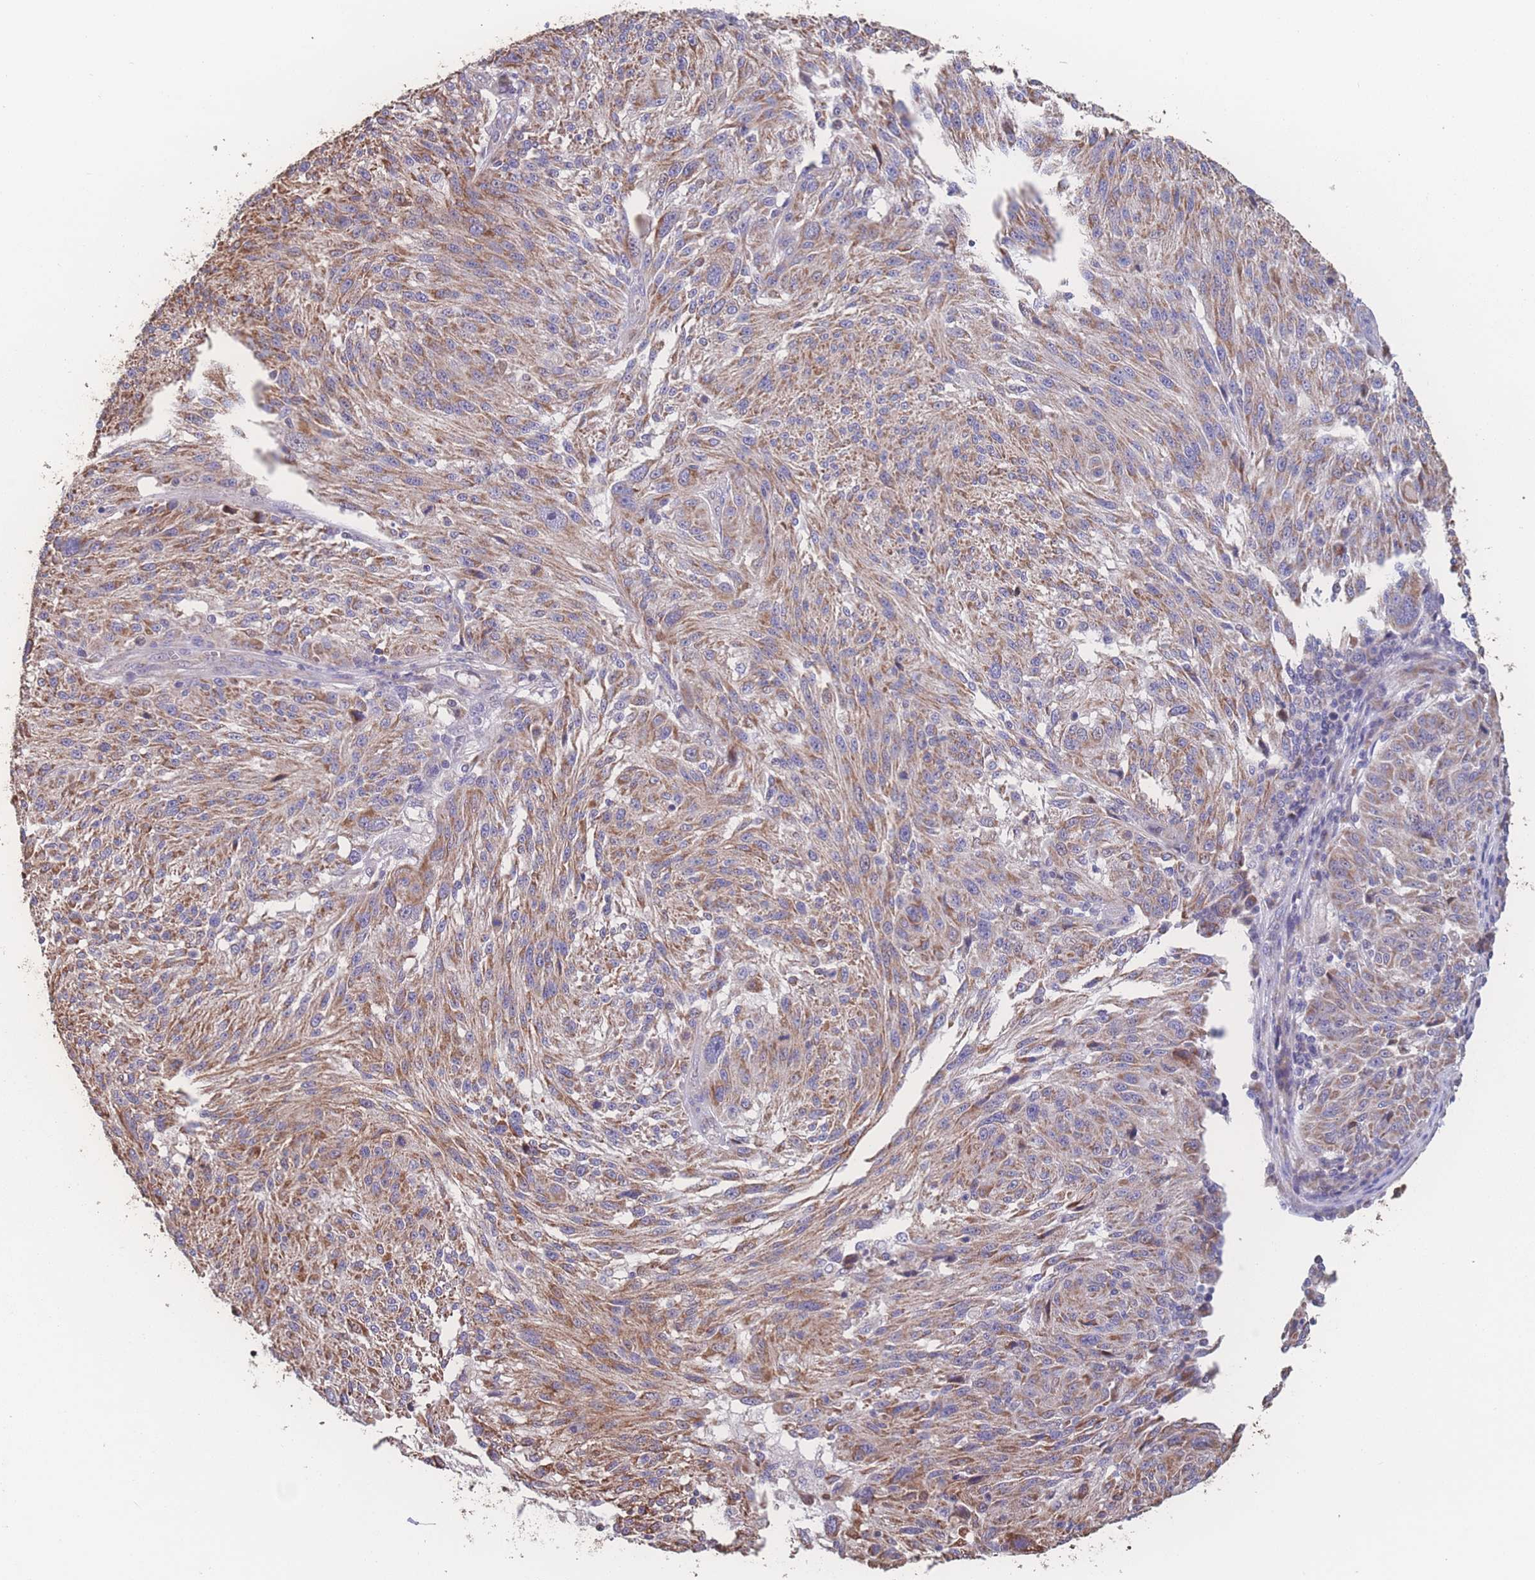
{"staining": {"intensity": "moderate", "quantity": ">75%", "location": "cytoplasmic/membranous"}, "tissue": "melanoma", "cell_type": "Tumor cells", "image_type": "cancer", "snomed": [{"axis": "morphology", "description": "Malignant melanoma, NOS"}, {"axis": "topography", "description": "Skin"}], "caption": "IHC histopathology image of neoplastic tissue: melanoma stained using IHC displays medium levels of moderate protein expression localized specifically in the cytoplasmic/membranous of tumor cells, appearing as a cytoplasmic/membranous brown color.", "gene": "SGSM3", "patient": {"sex": "male", "age": 53}}